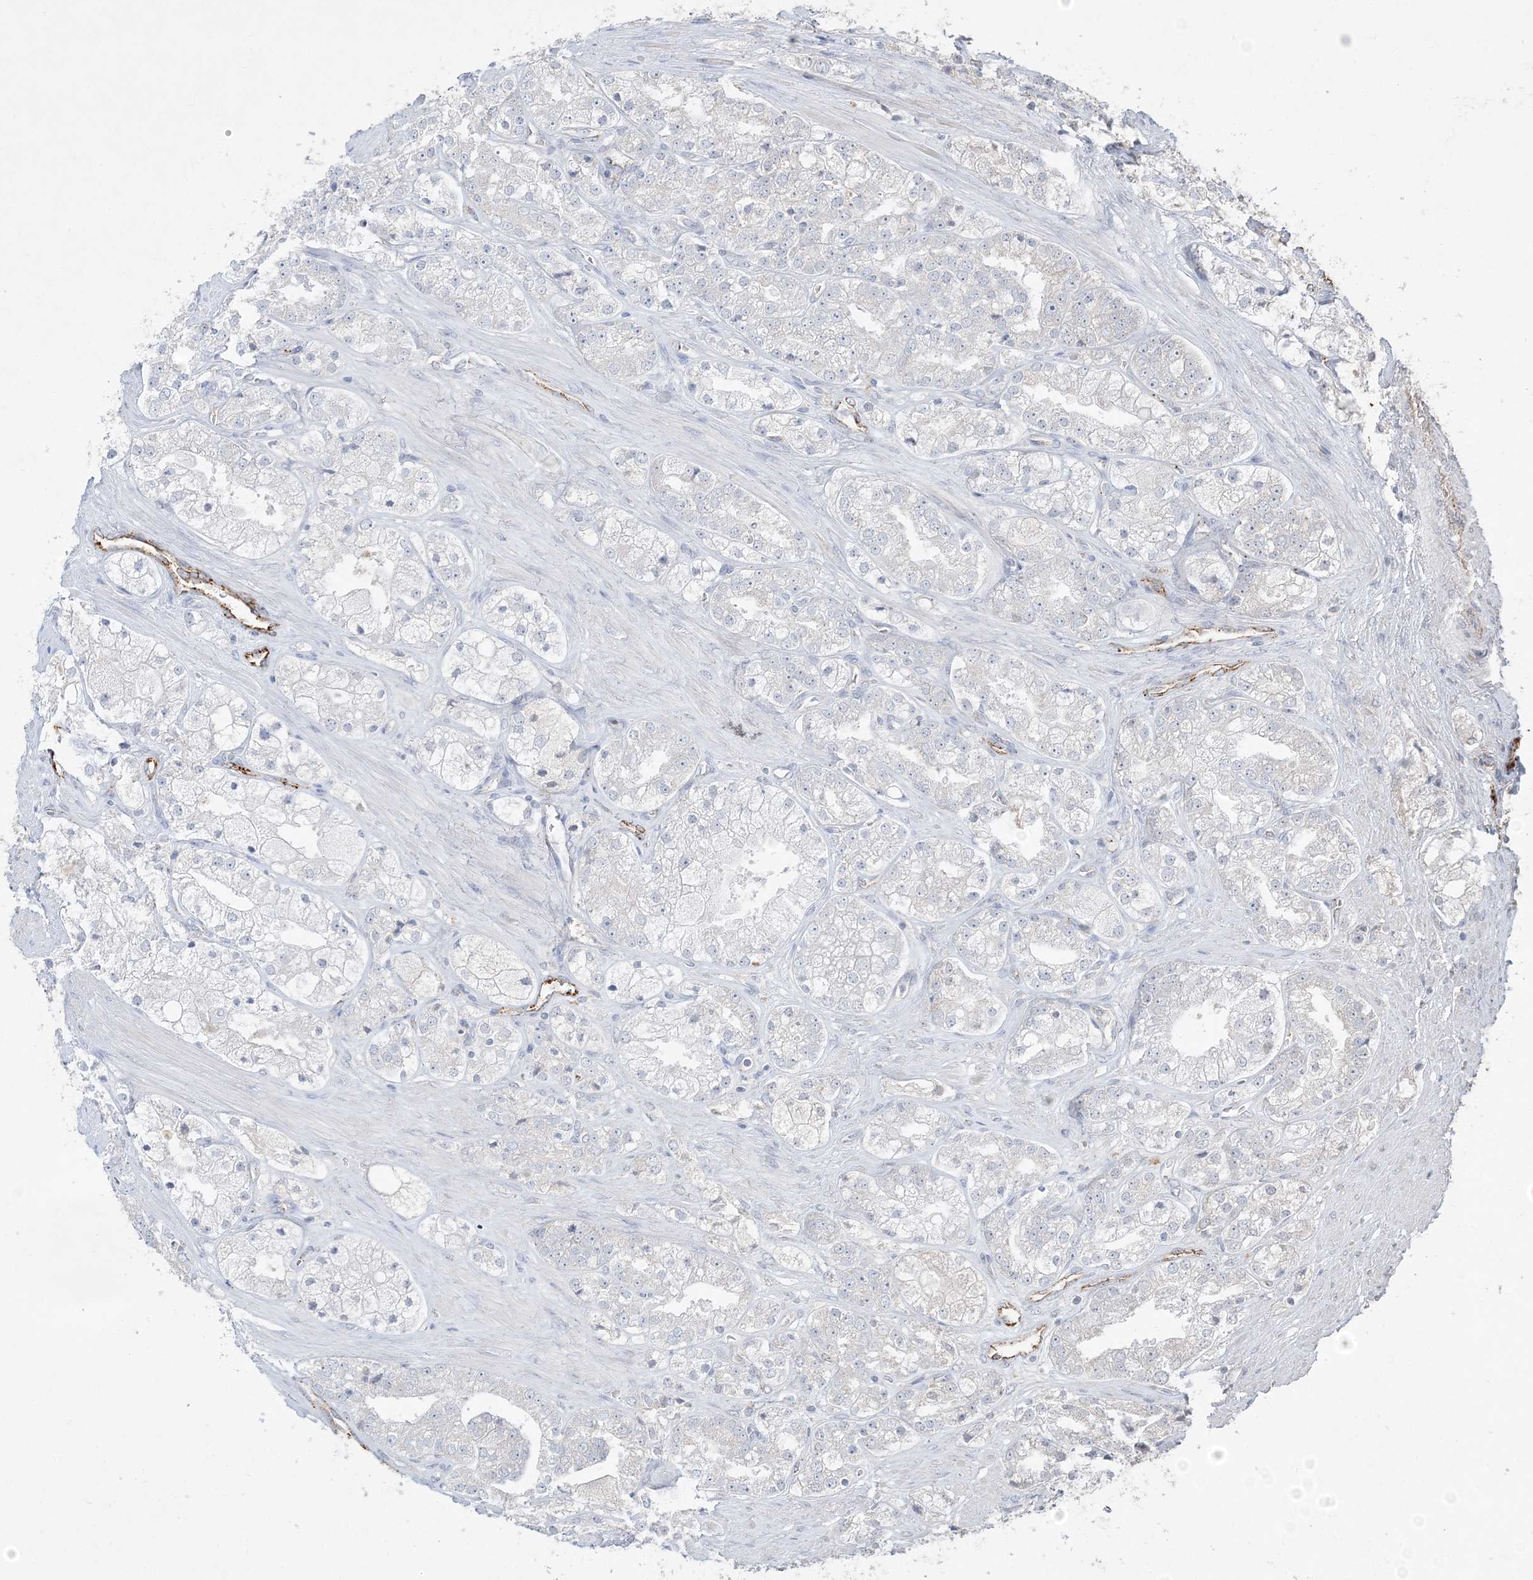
{"staining": {"intensity": "negative", "quantity": "none", "location": "none"}, "tissue": "prostate cancer", "cell_type": "Tumor cells", "image_type": "cancer", "snomed": [{"axis": "morphology", "description": "Adenocarcinoma, High grade"}, {"axis": "topography", "description": "Prostate"}], "caption": "This is an immunohistochemistry (IHC) image of human prostate adenocarcinoma (high-grade). There is no staining in tumor cells.", "gene": "PRSS36", "patient": {"sex": "male", "age": 50}}